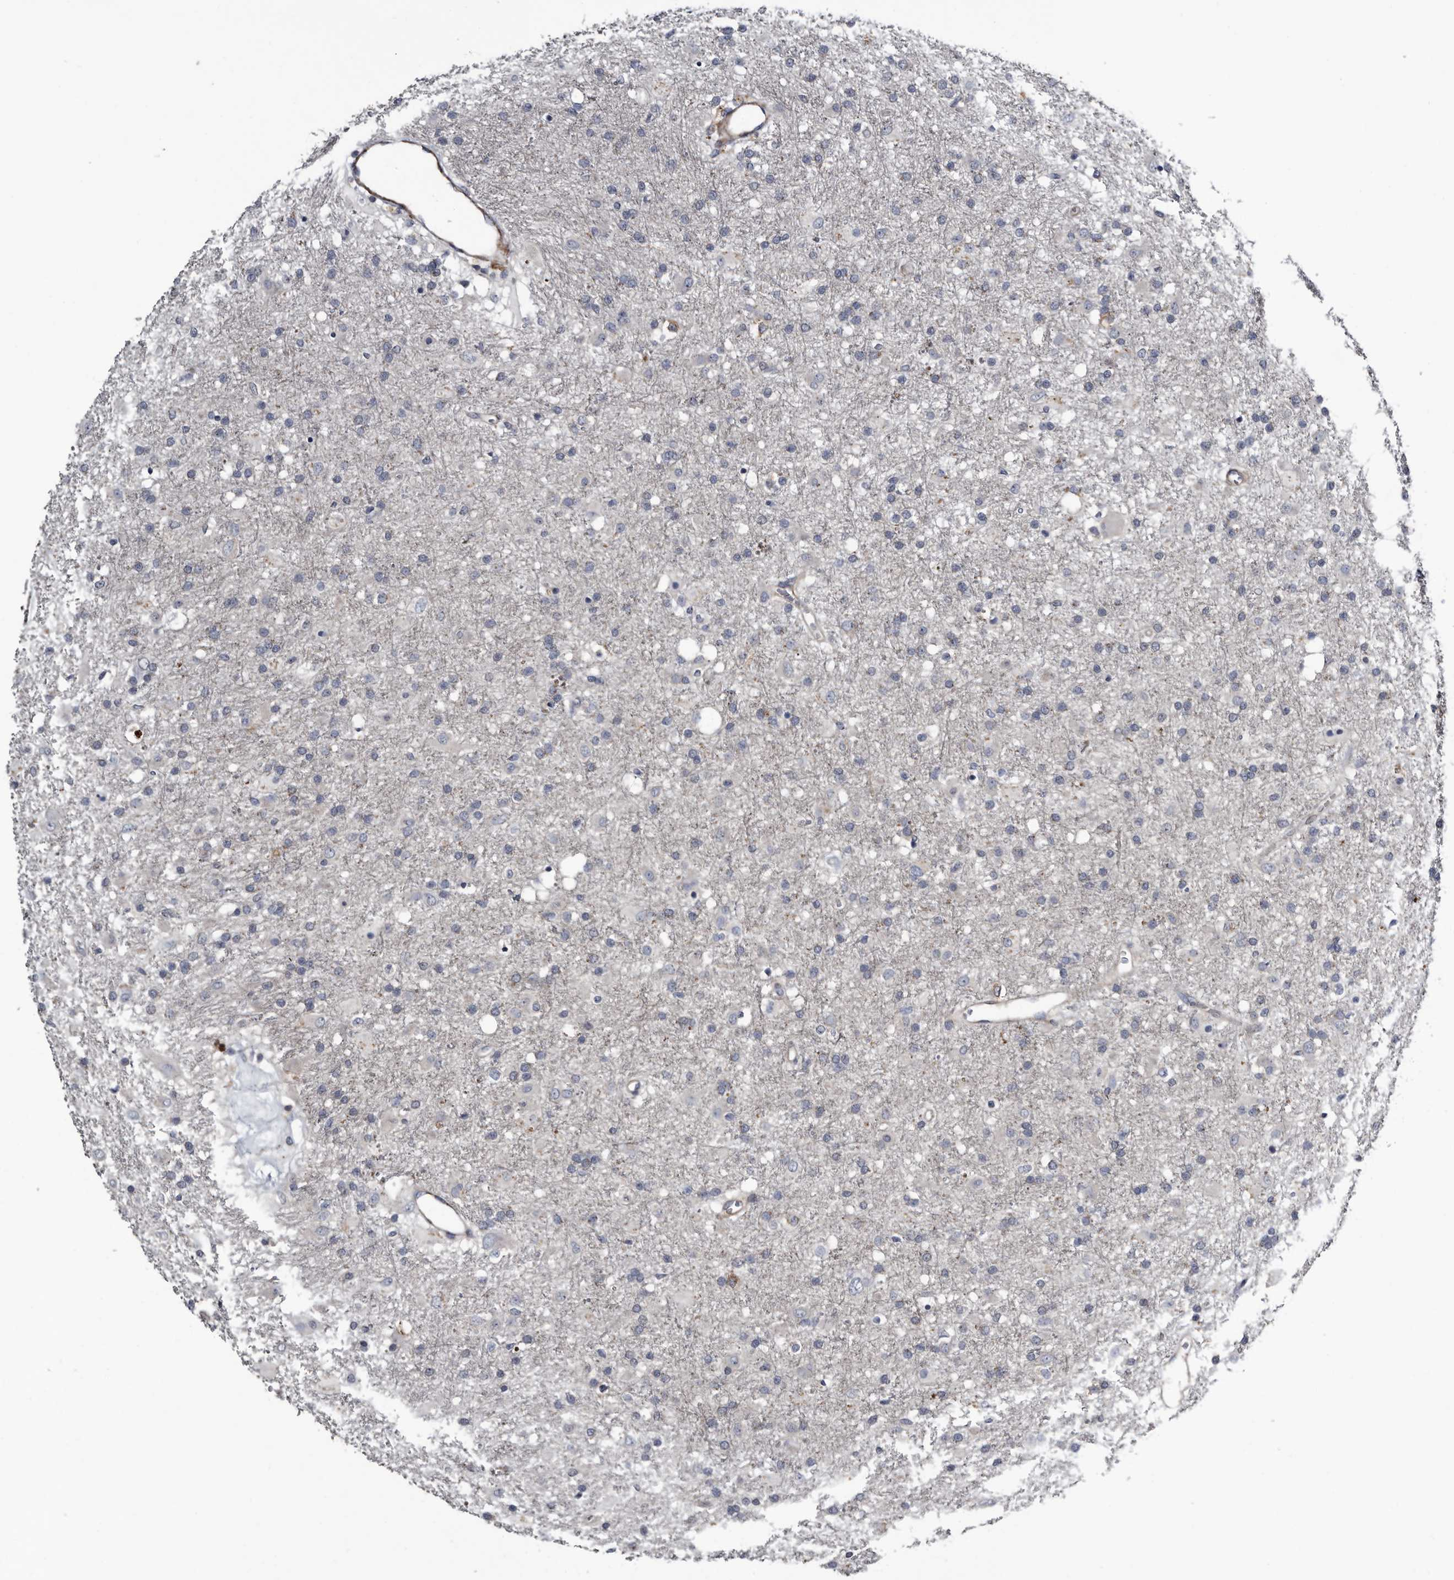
{"staining": {"intensity": "negative", "quantity": "none", "location": "none"}, "tissue": "glioma", "cell_type": "Tumor cells", "image_type": "cancer", "snomed": [{"axis": "morphology", "description": "Glioma, malignant, Low grade"}, {"axis": "topography", "description": "Brain"}], "caption": "Histopathology image shows no significant protein positivity in tumor cells of glioma.", "gene": "IARS1", "patient": {"sex": "male", "age": 65}}